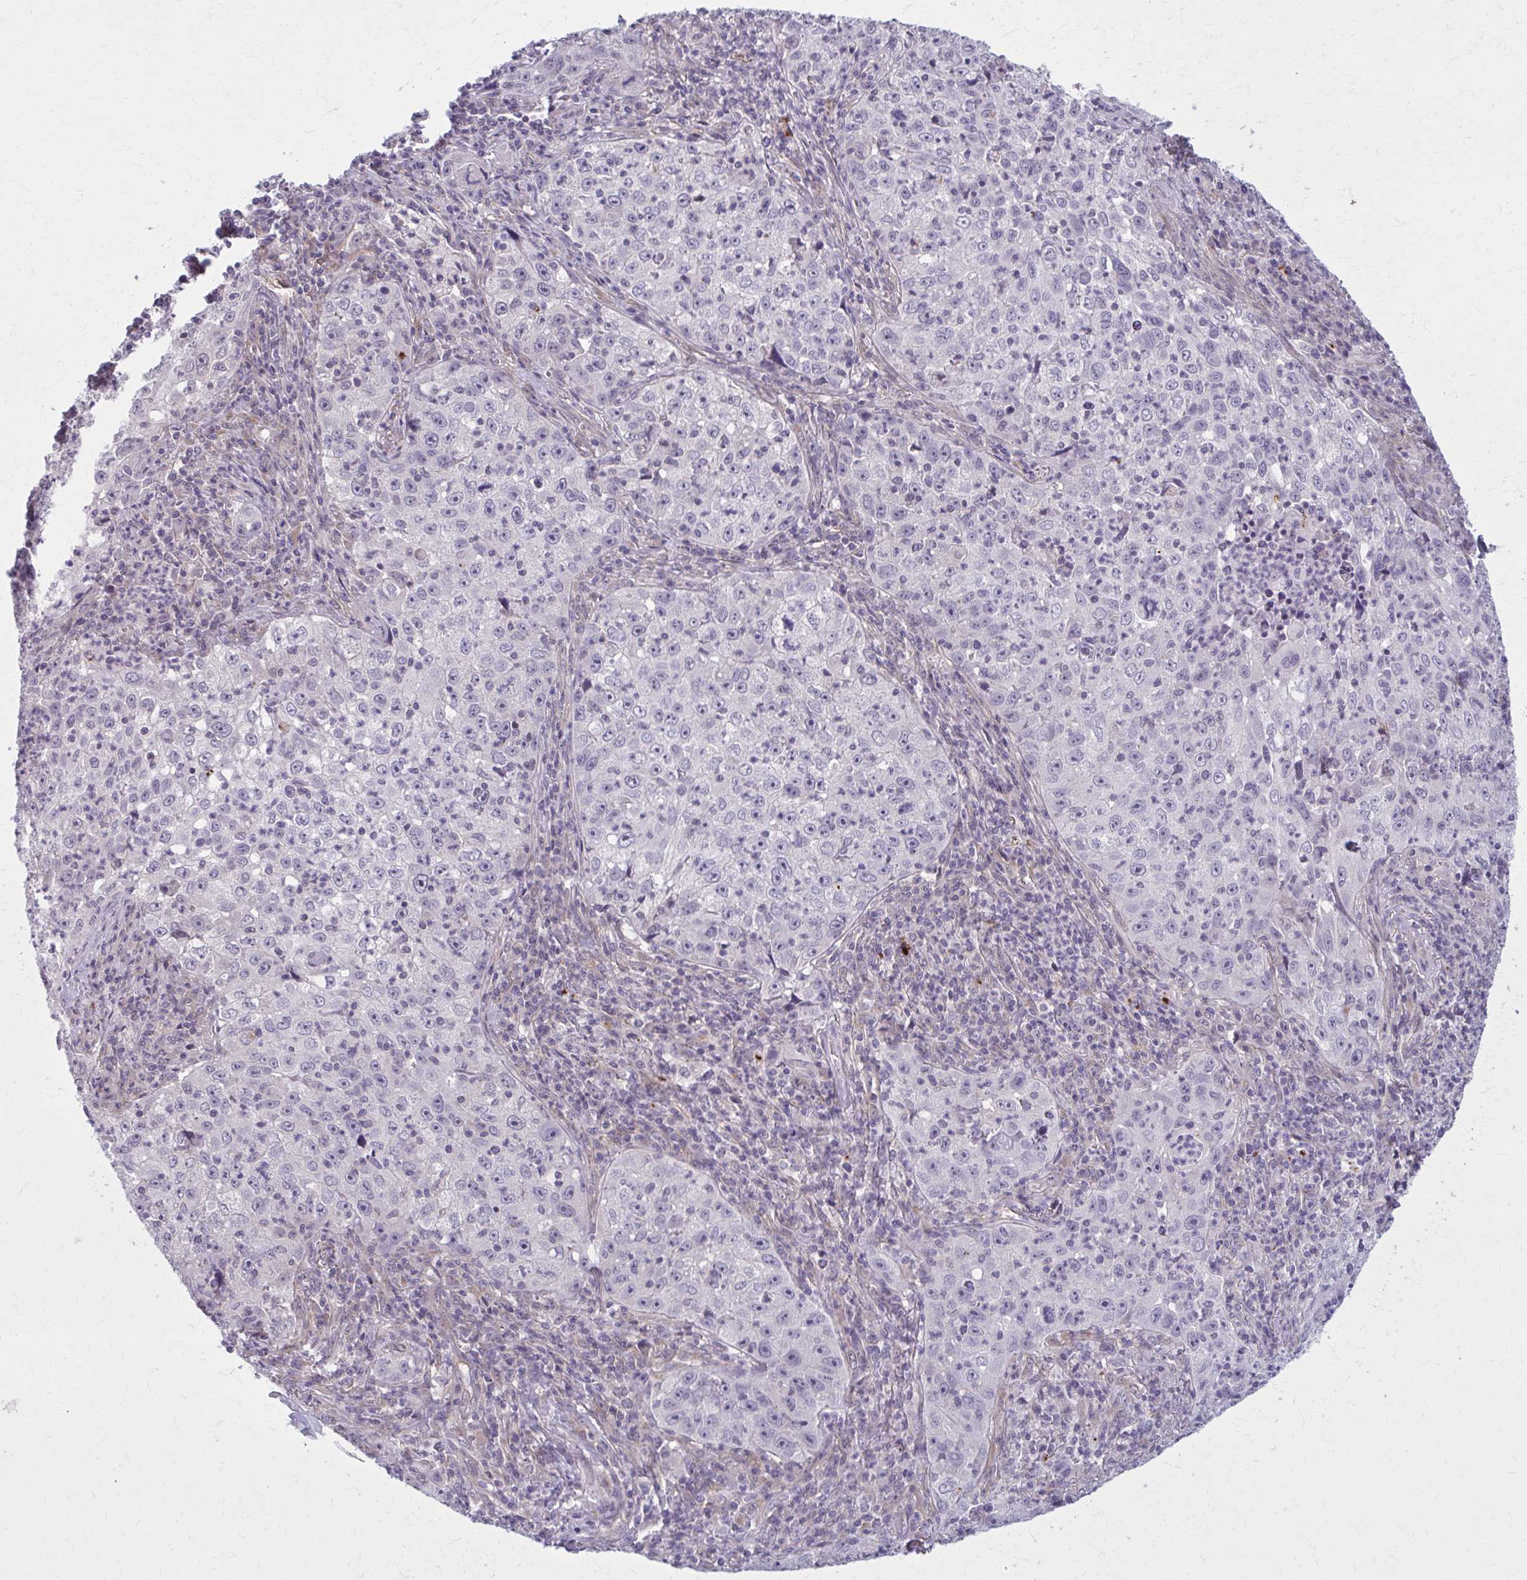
{"staining": {"intensity": "negative", "quantity": "none", "location": "none"}, "tissue": "lung cancer", "cell_type": "Tumor cells", "image_type": "cancer", "snomed": [{"axis": "morphology", "description": "Squamous cell carcinoma, NOS"}, {"axis": "topography", "description": "Lung"}], "caption": "The micrograph shows no staining of tumor cells in lung cancer (squamous cell carcinoma). The staining is performed using DAB brown chromogen with nuclei counter-stained in using hematoxylin.", "gene": "NUMBL", "patient": {"sex": "male", "age": 71}}